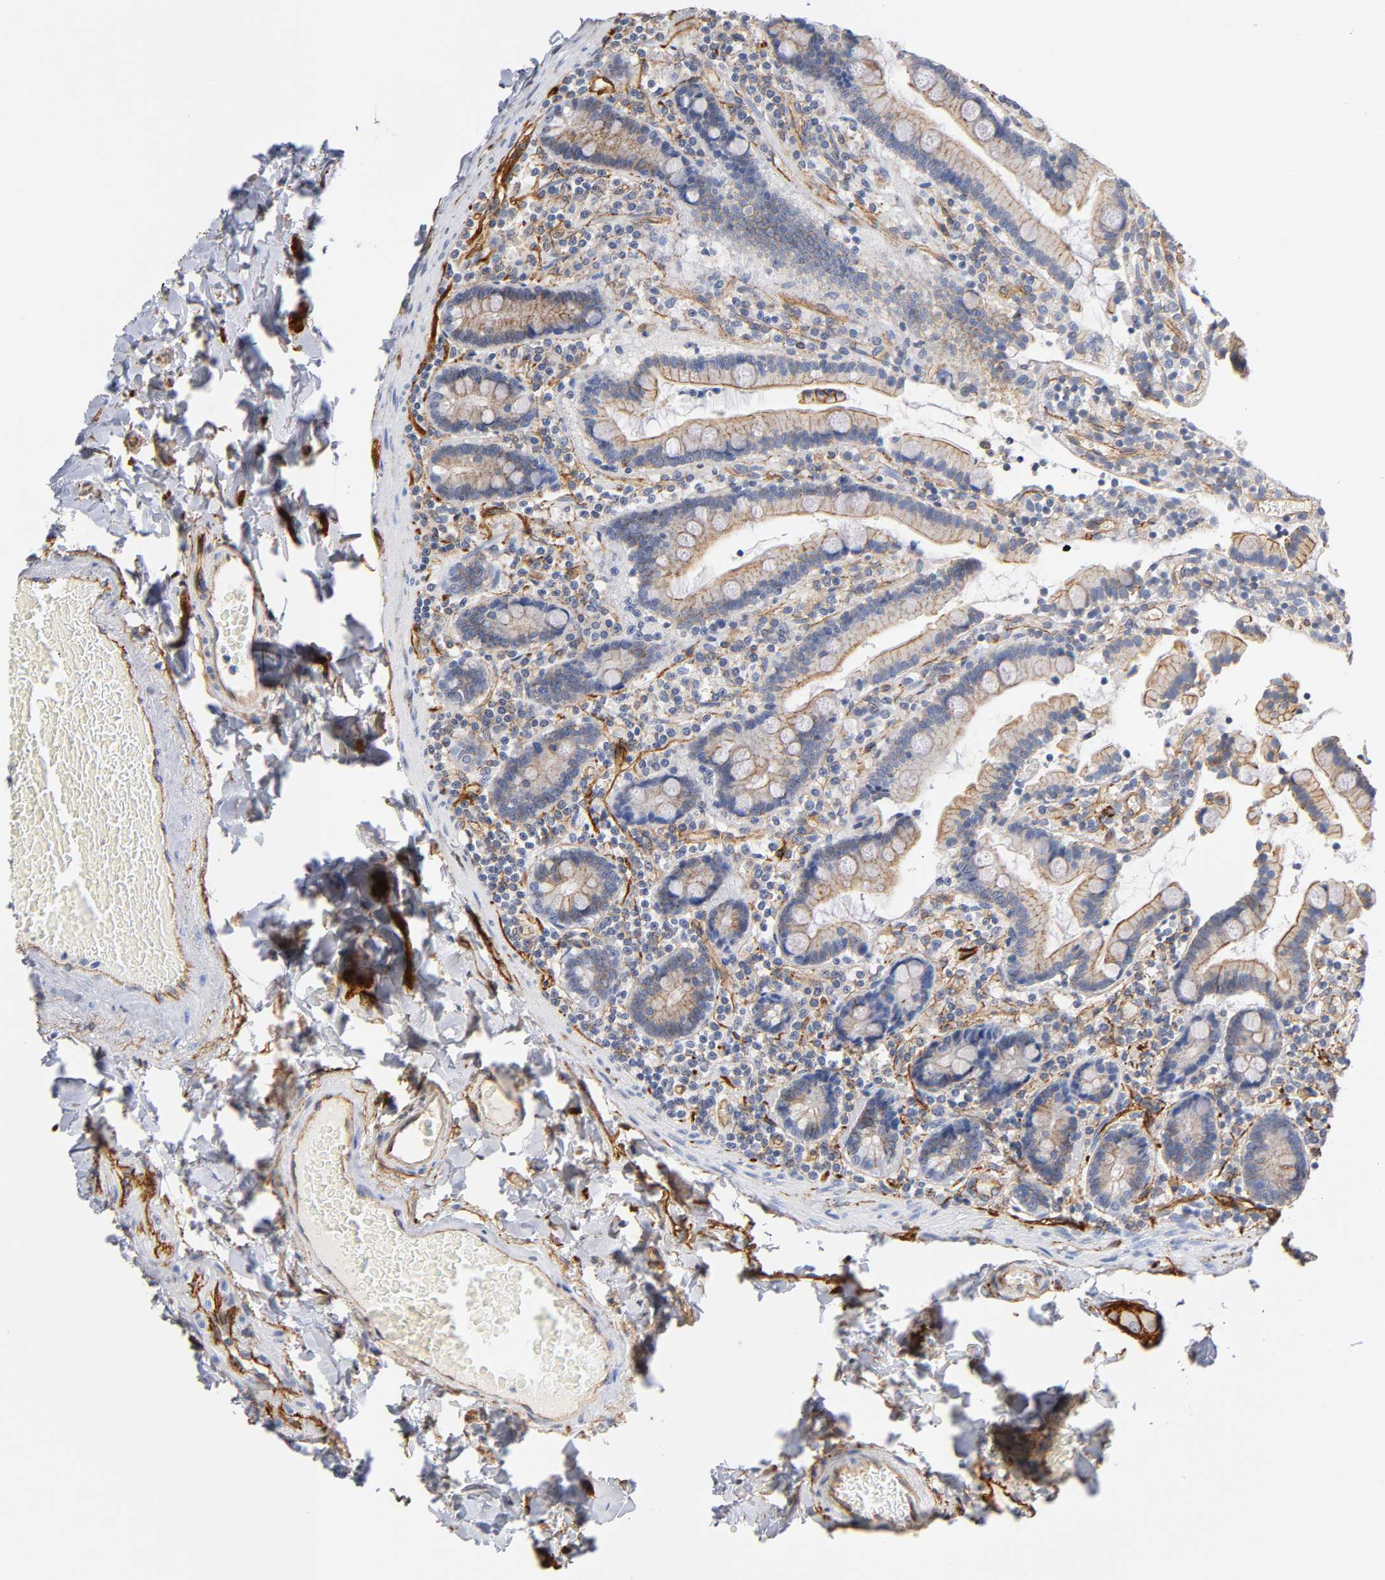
{"staining": {"intensity": "moderate", "quantity": ">75%", "location": "cytoplasmic/membranous"}, "tissue": "duodenum", "cell_type": "Glandular cells", "image_type": "normal", "snomed": [{"axis": "morphology", "description": "Normal tissue, NOS"}, {"axis": "topography", "description": "Duodenum"}], "caption": "Immunohistochemical staining of normal human duodenum shows >75% levels of moderate cytoplasmic/membranous protein positivity in about >75% of glandular cells.", "gene": "SPTAN1", "patient": {"sex": "female", "age": 53}}